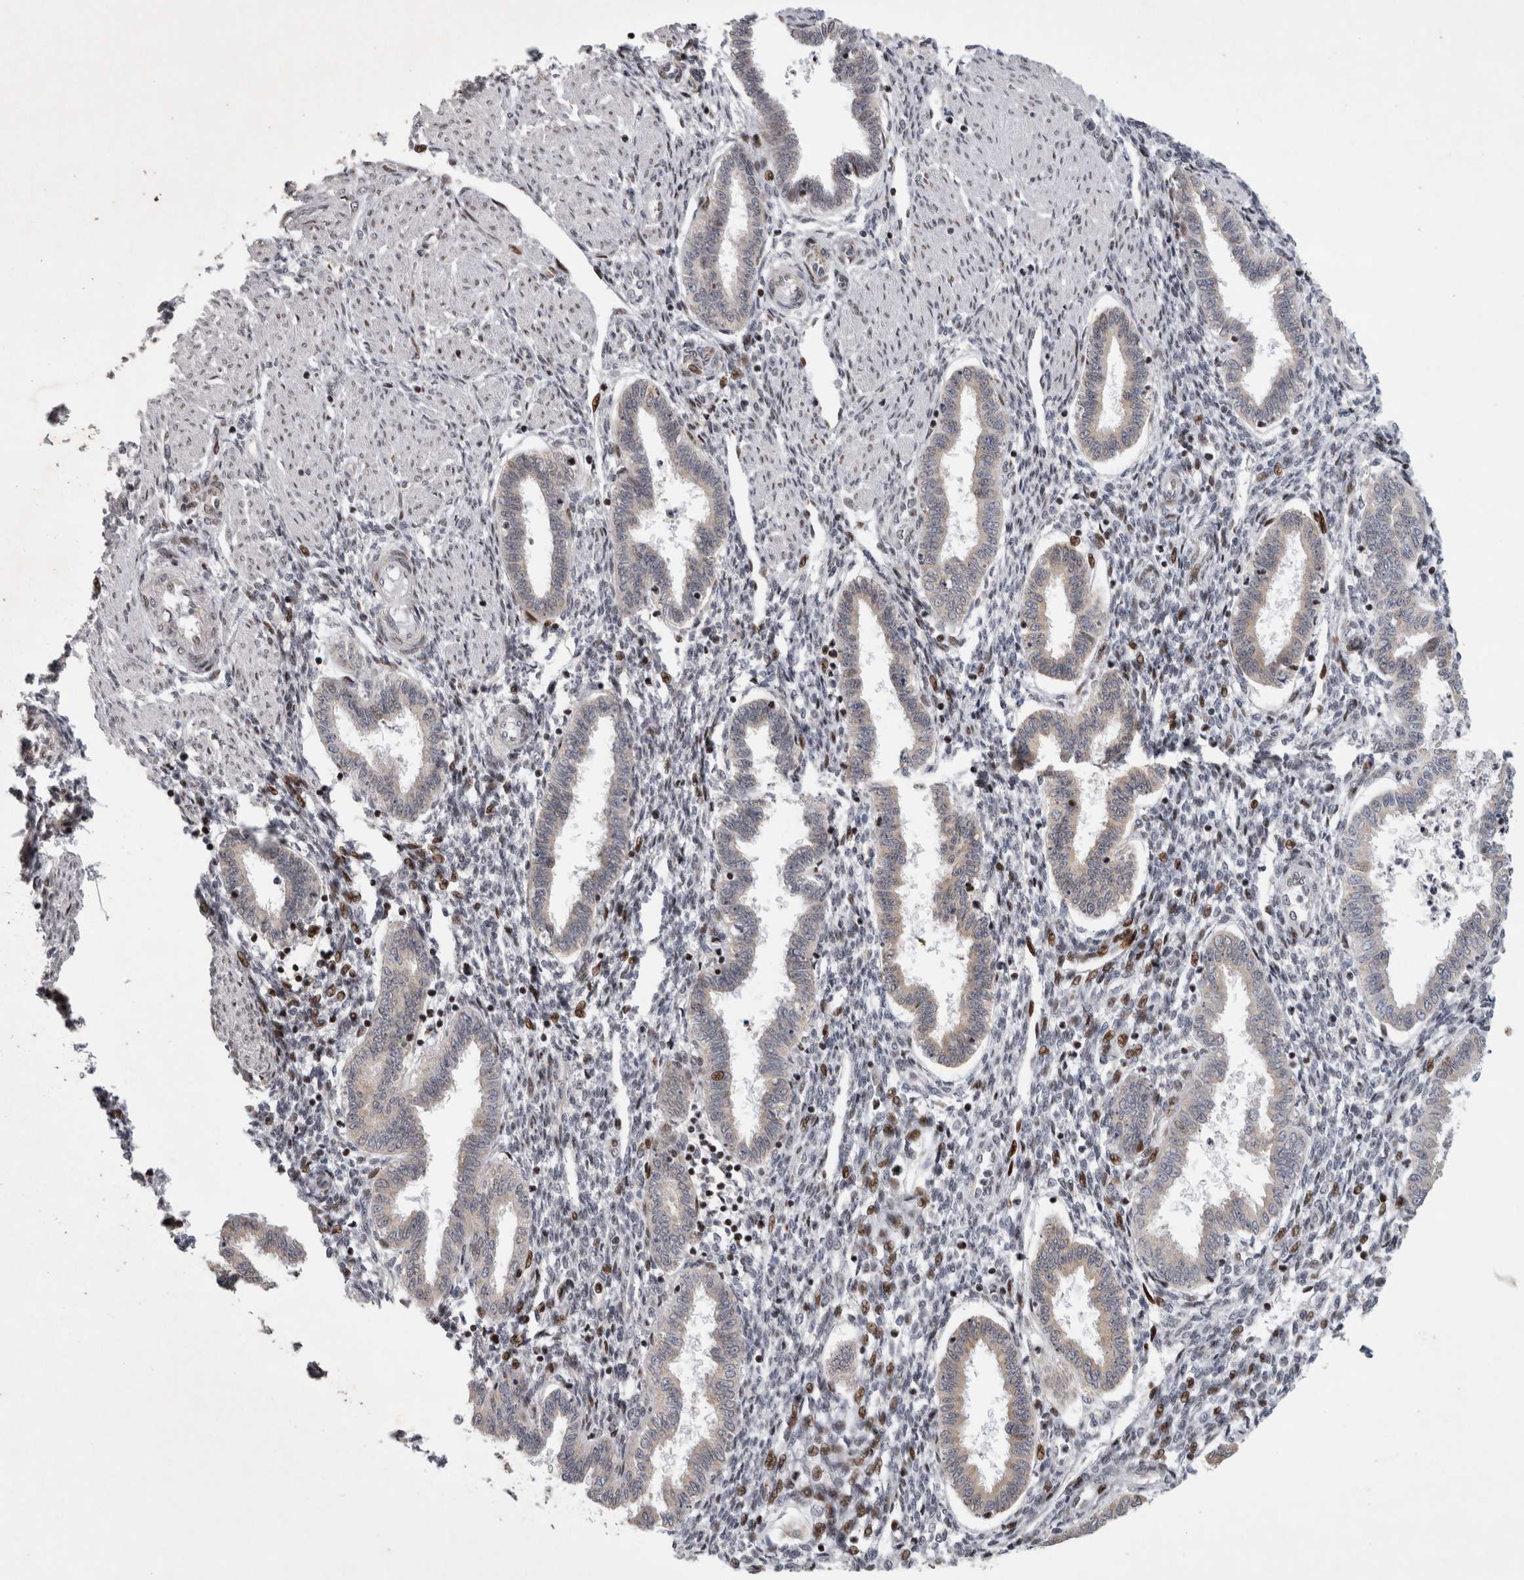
{"staining": {"intensity": "moderate", "quantity": "25%-75%", "location": "nuclear"}, "tissue": "endometrium", "cell_type": "Cells in endometrial stroma", "image_type": "normal", "snomed": [{"axis": "morphology", "description": "Normal tissue, NOS"}, {"axis": "topography", "description": "Endometrium"}], "caption": "Immunohistochemistry of benign human endometrium demonstrates medium levels of moderate nuclear expression in approximately 25%-75% of cells in endometrial stroma.", "gene": "C8orf58", "patient": {"sex": "female", "age": 33}}